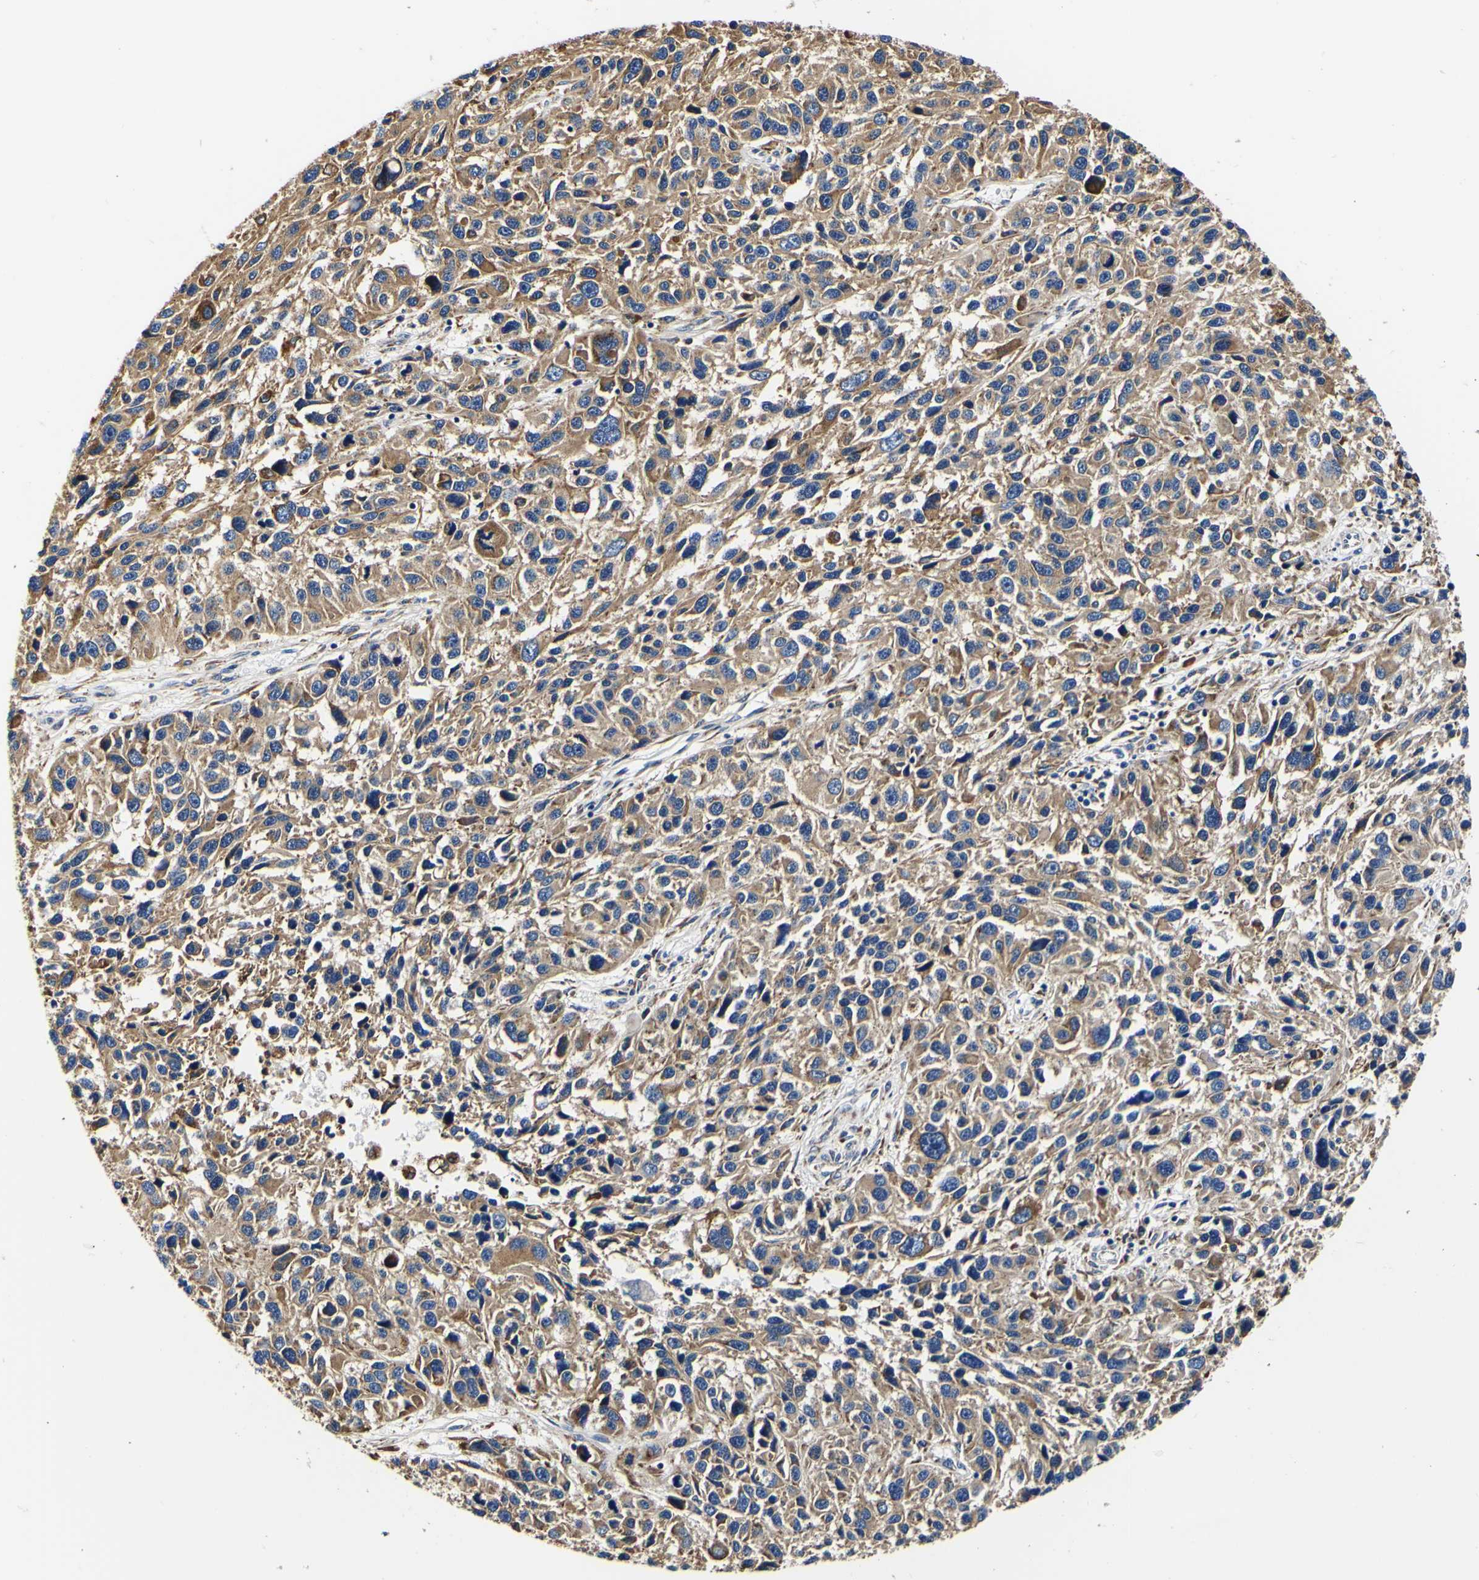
{"staining": {"intensity": "moderate", "quantity": ">75%", "location": "cytoplasmic/membranous"}, "tissue": "melanoma", "cell_type": "Tumor cells", "image_type": "cancer", "snomed": [{"axis": "morphology", "description": "Malignant melanoma, NOS"}, {"axis": "topography", "description": "Skin"}], "caption": "This micrograph displays malignant melanoma stained with IHC to label a protein in brown. The cytoplasmic/membranous of tumor cells show moderate positivity for the protein. Nuclei are counter-stained blue.", "gene": "P4HB", "patient": {"sex": "male", "age": 53}}